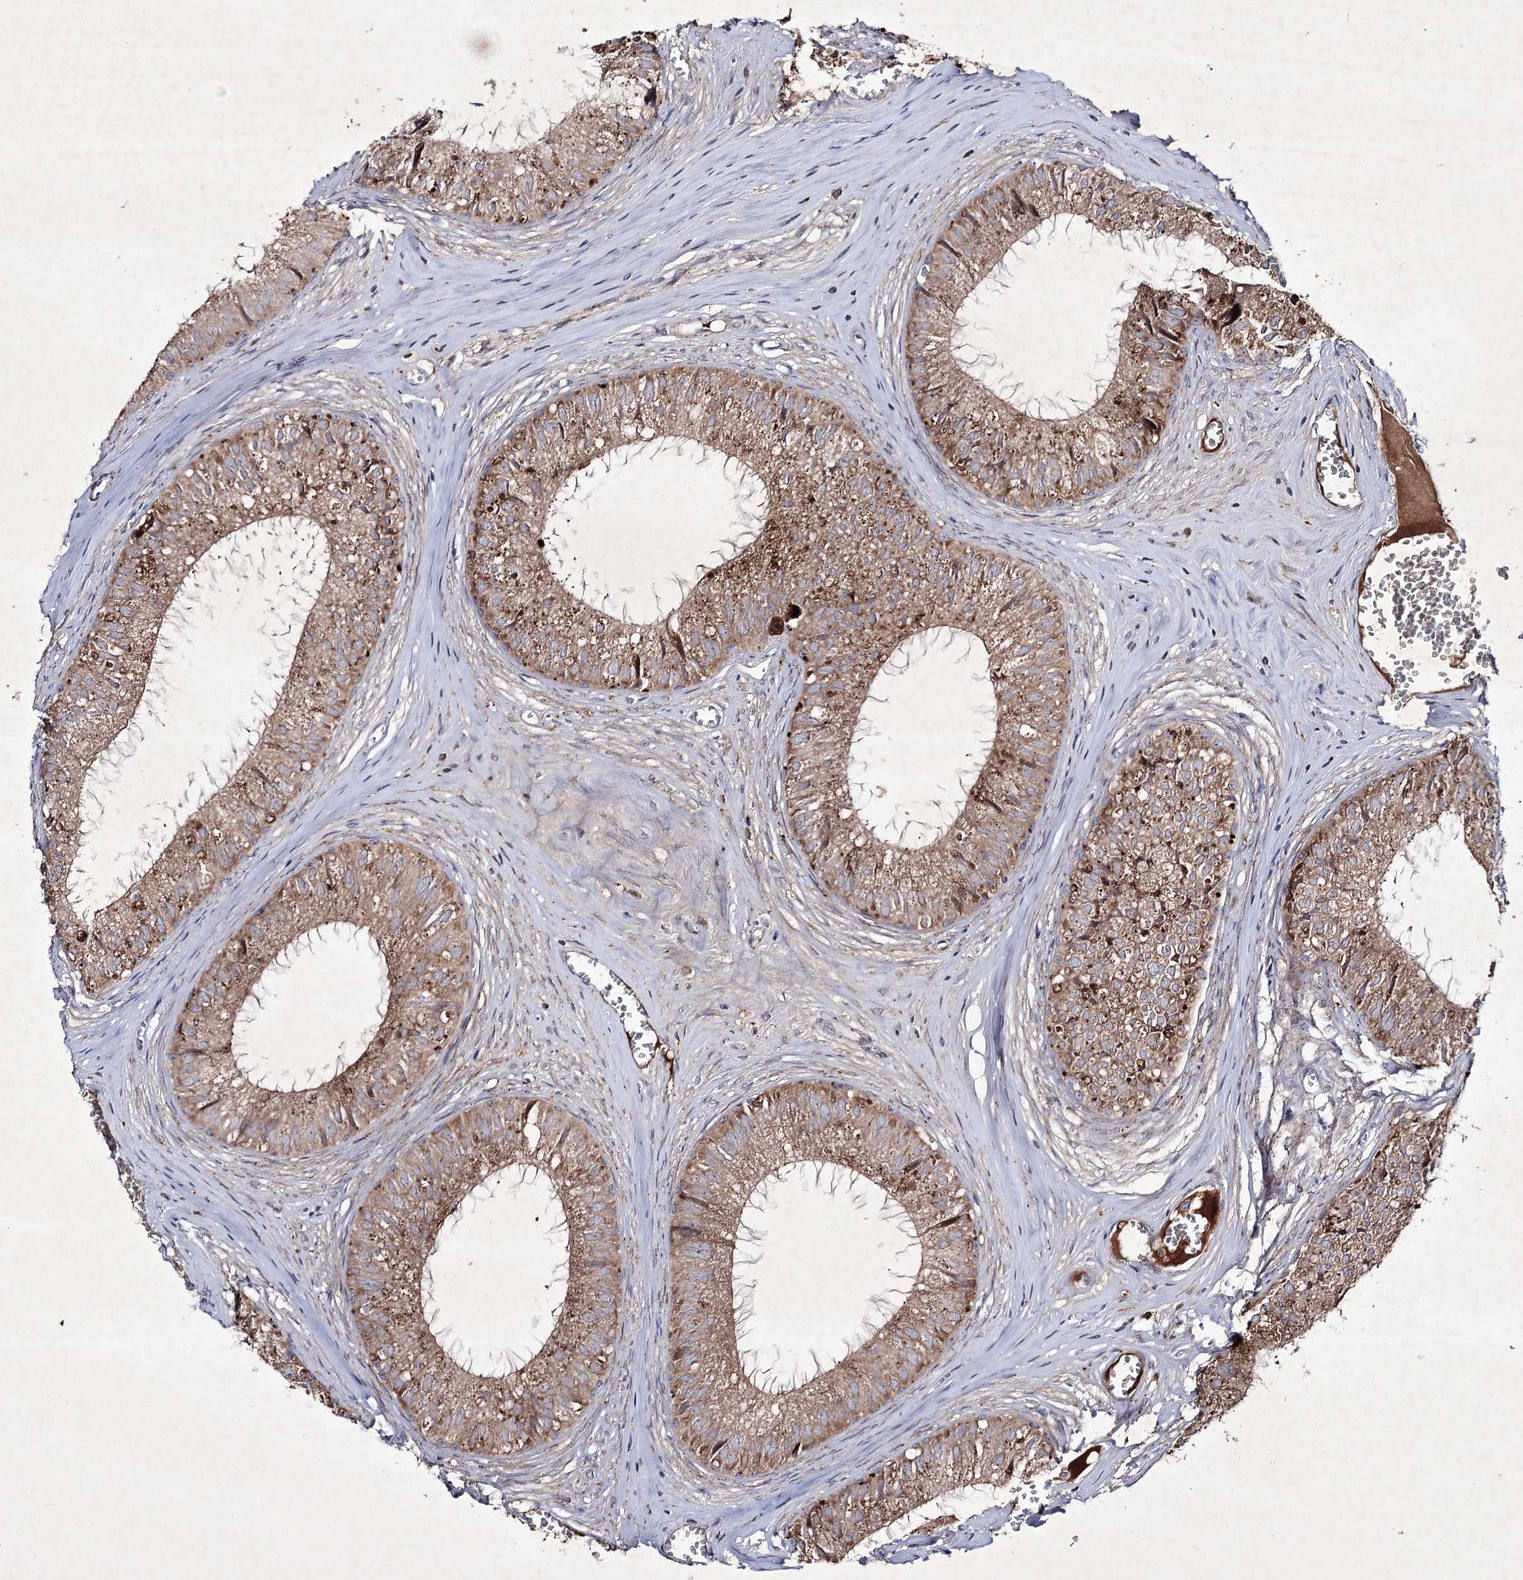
{"staining": {"intensity": "moderate", "quantity": ">75%", "location": "cytoplasmic/membranous"}, "tissue": "epididymis", "cell_type": "Glandular cells", "image_type": "normal", "snomed": [{"axis": "morphology", "description": "Normal tissue, NOS"}, {"axis": "topography", "description": "Epididymis"}], "caption": "Unremarkable epididymis was stained to show a protein in brown. There is medium levels of moderate cytoplasmic/membranous positivity in approximately >75% of glandular cells.", "gene": "ALG9", "patient": {"sex": "male", "age": 36}}